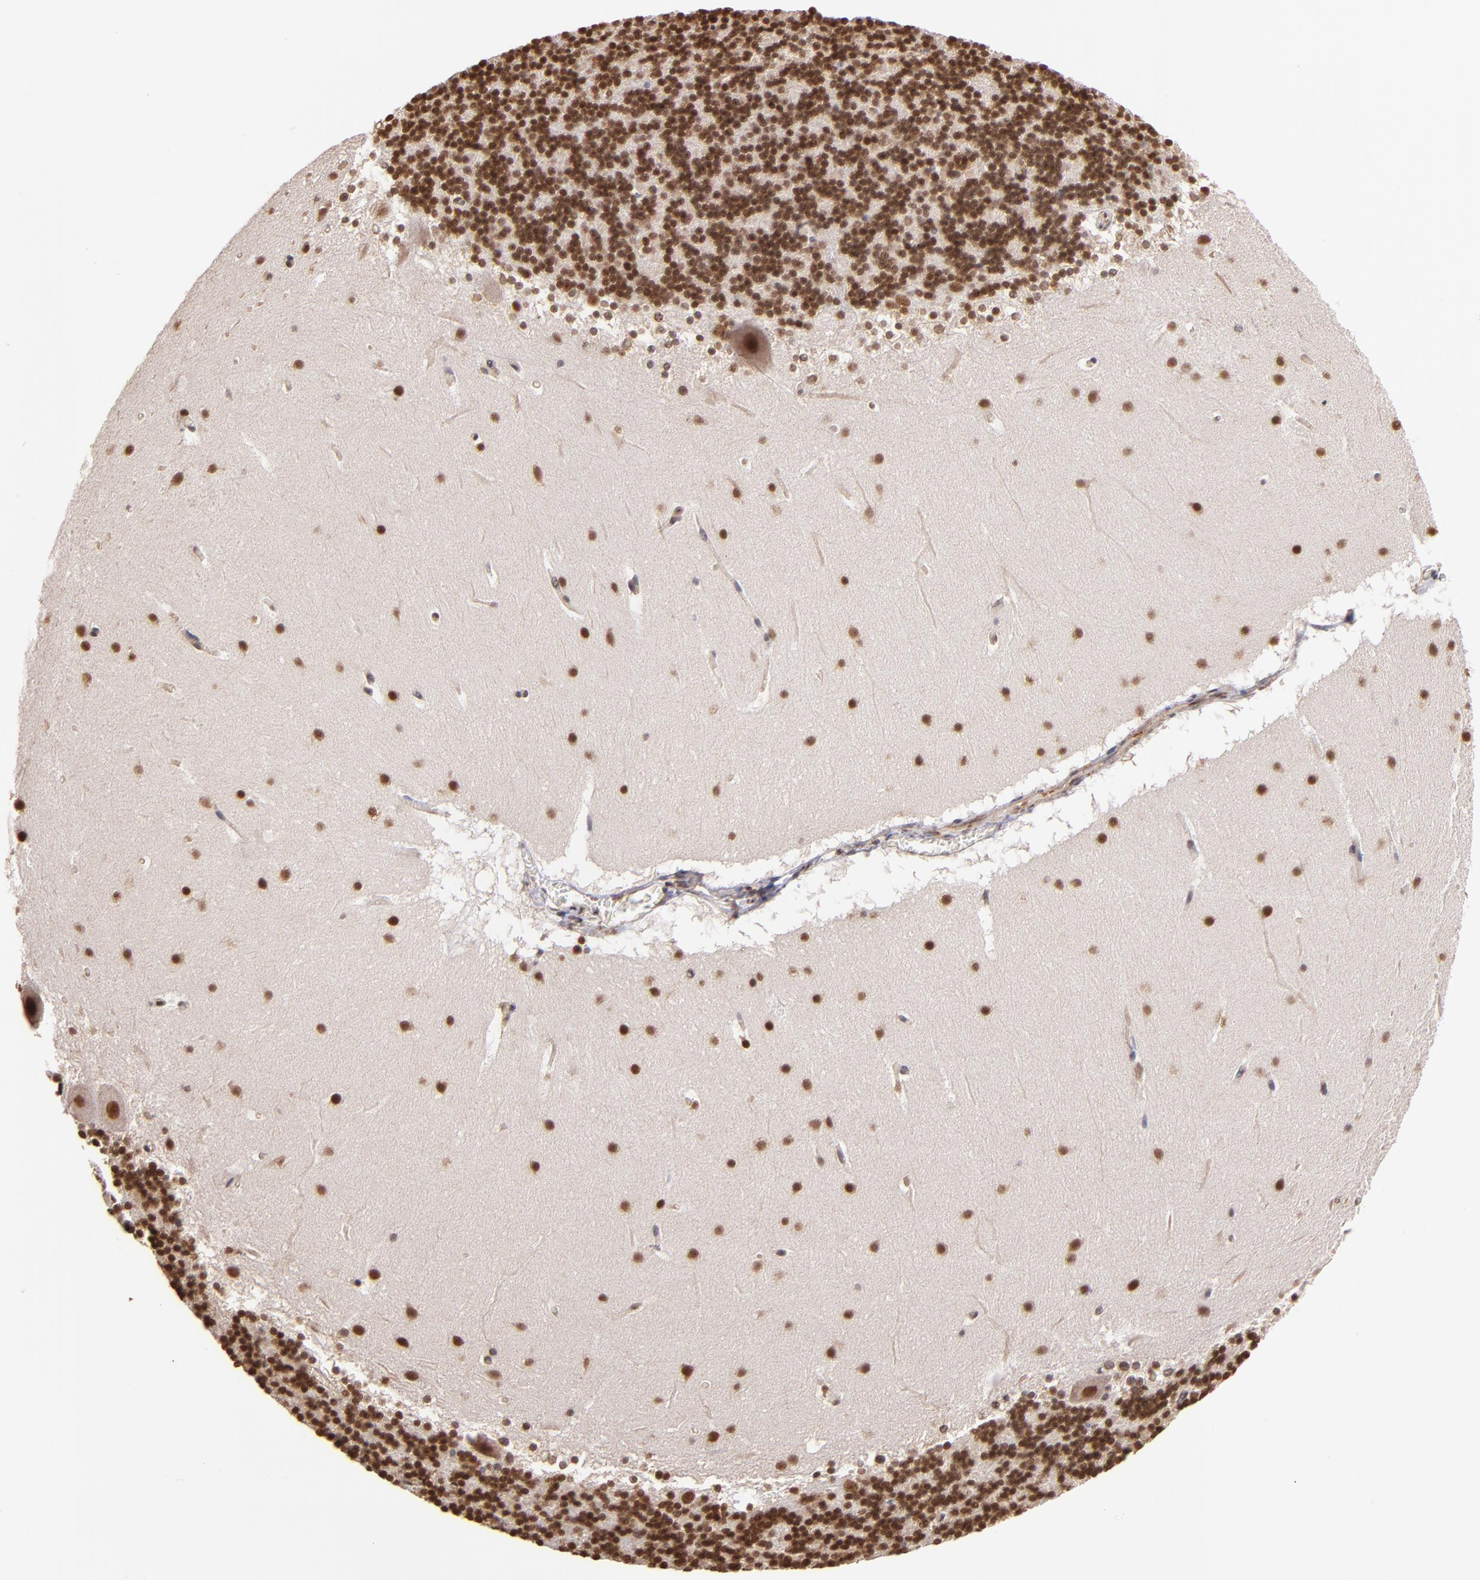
{"staining": {"intensity": "moderate", "quantity": ">75%", "location": "nuclear"}, "tissue": "cerebellum", "cell_type": "Cells in granular layer", "image_type": "normal", "snomed": [{"axis": "morphology", "description": "Normal tissue, NOS"}, {"axis": "topography", "description": "Cerebellum"}], "caption": "This is a photomicrograph of IHC staining of normal cerebellum, which shows moderate staining in the nuclear of cells in granular layer.", "gene": "TERF2", "patient": {"sex": "male", "age": 45}}